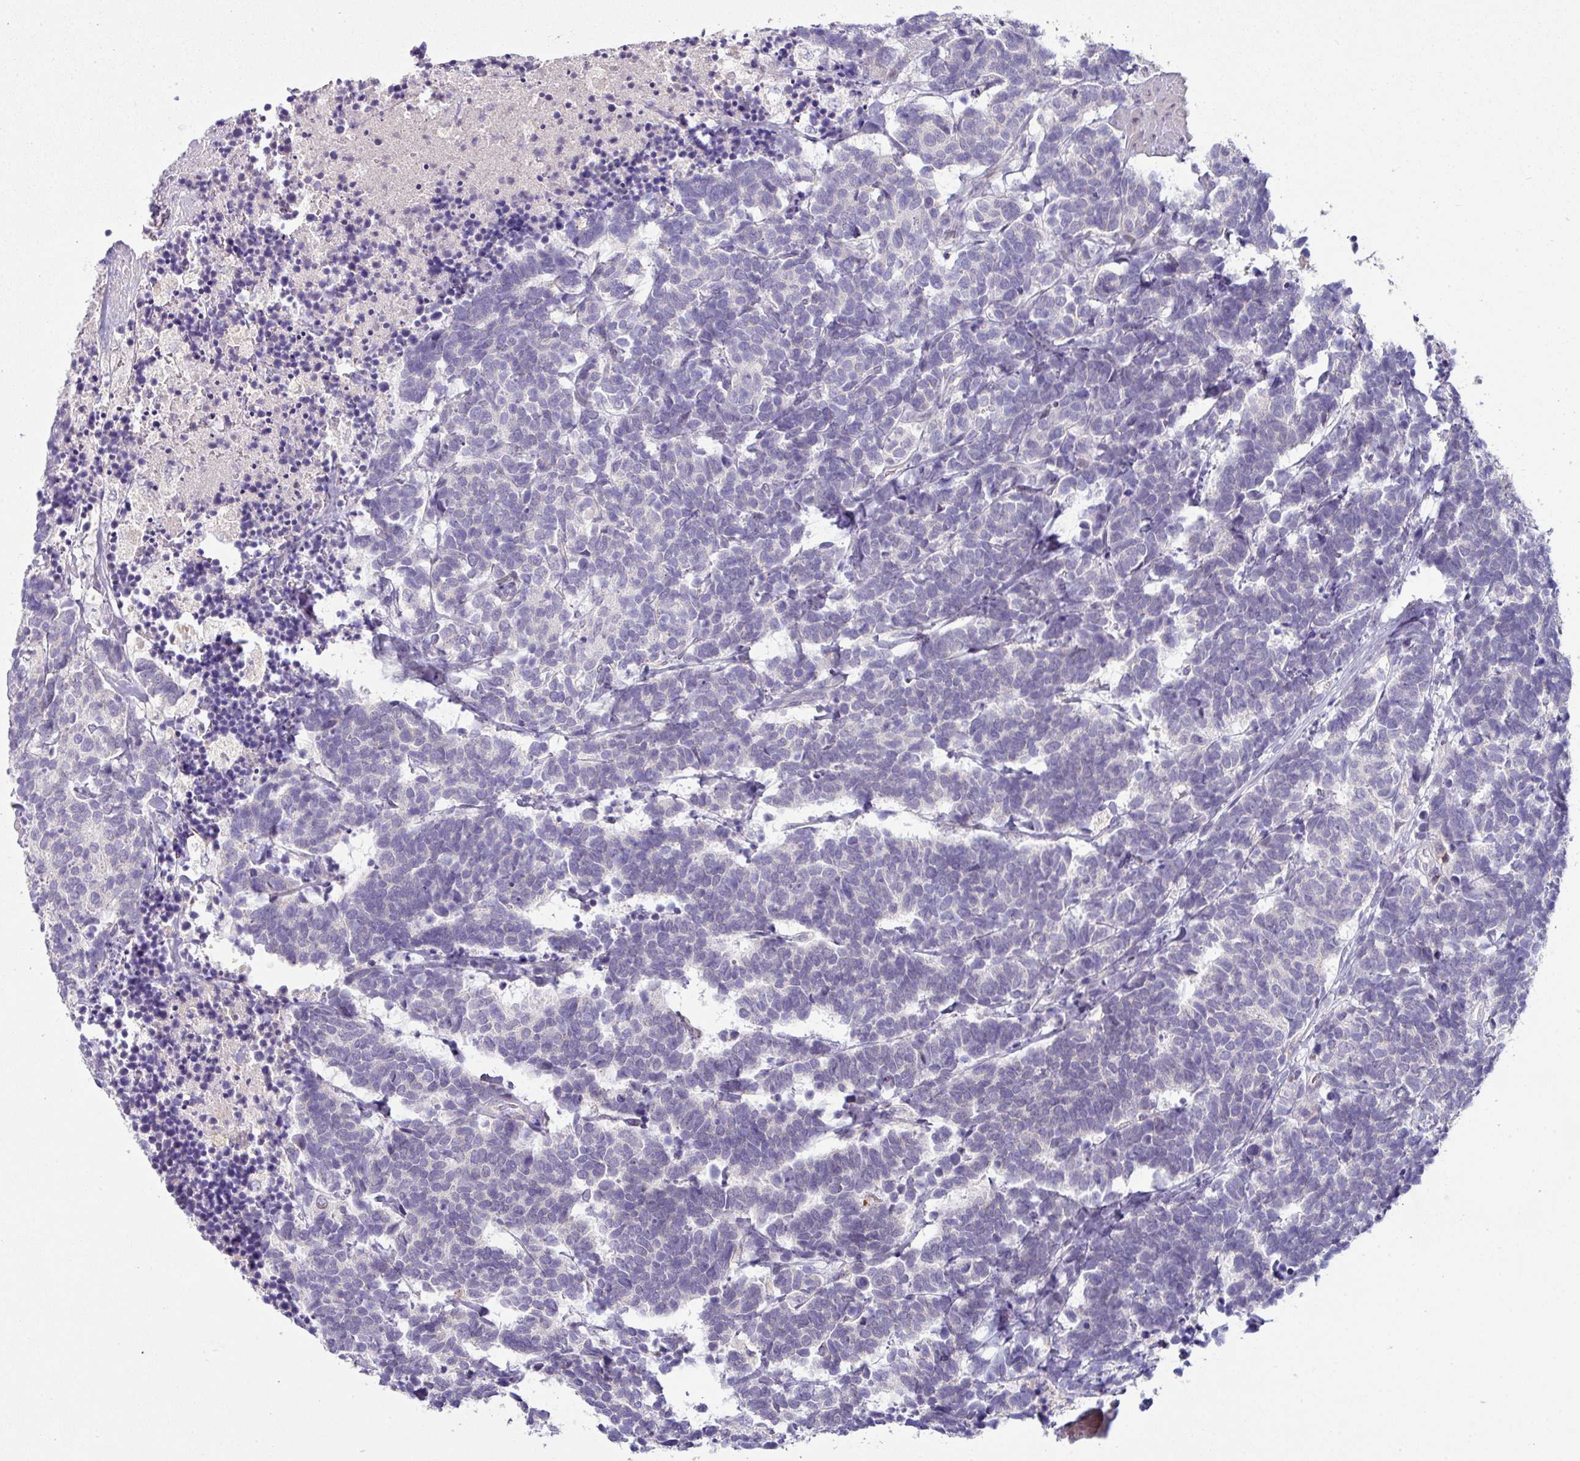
{"staining": {"intensity": "negative", "quantity": "none", "location": "none"}, "tissue": "carcinoid", "cell_type": "Tumor cells", "image_type": "cancer", "snomed": [{"axis": "morphology", "description": "Carcinoma, NOS"}, {"axis": "morphology", "description": "Carcinoid, malignant, NOS"}, {"axis": "topography", "description": "Urinary bladder"}], "caption": "Micrograph shows no protein staining in tumor cells of malignant carcinoid tissue. Brightfield microscopy of IHC stained with DAB (3,3'-diaminobenzidine) (brown) and hematoxylin (blue), captured at high magnification.", "gene": "SLAMF6", "patient": {"sex": "male", "age": 57}}